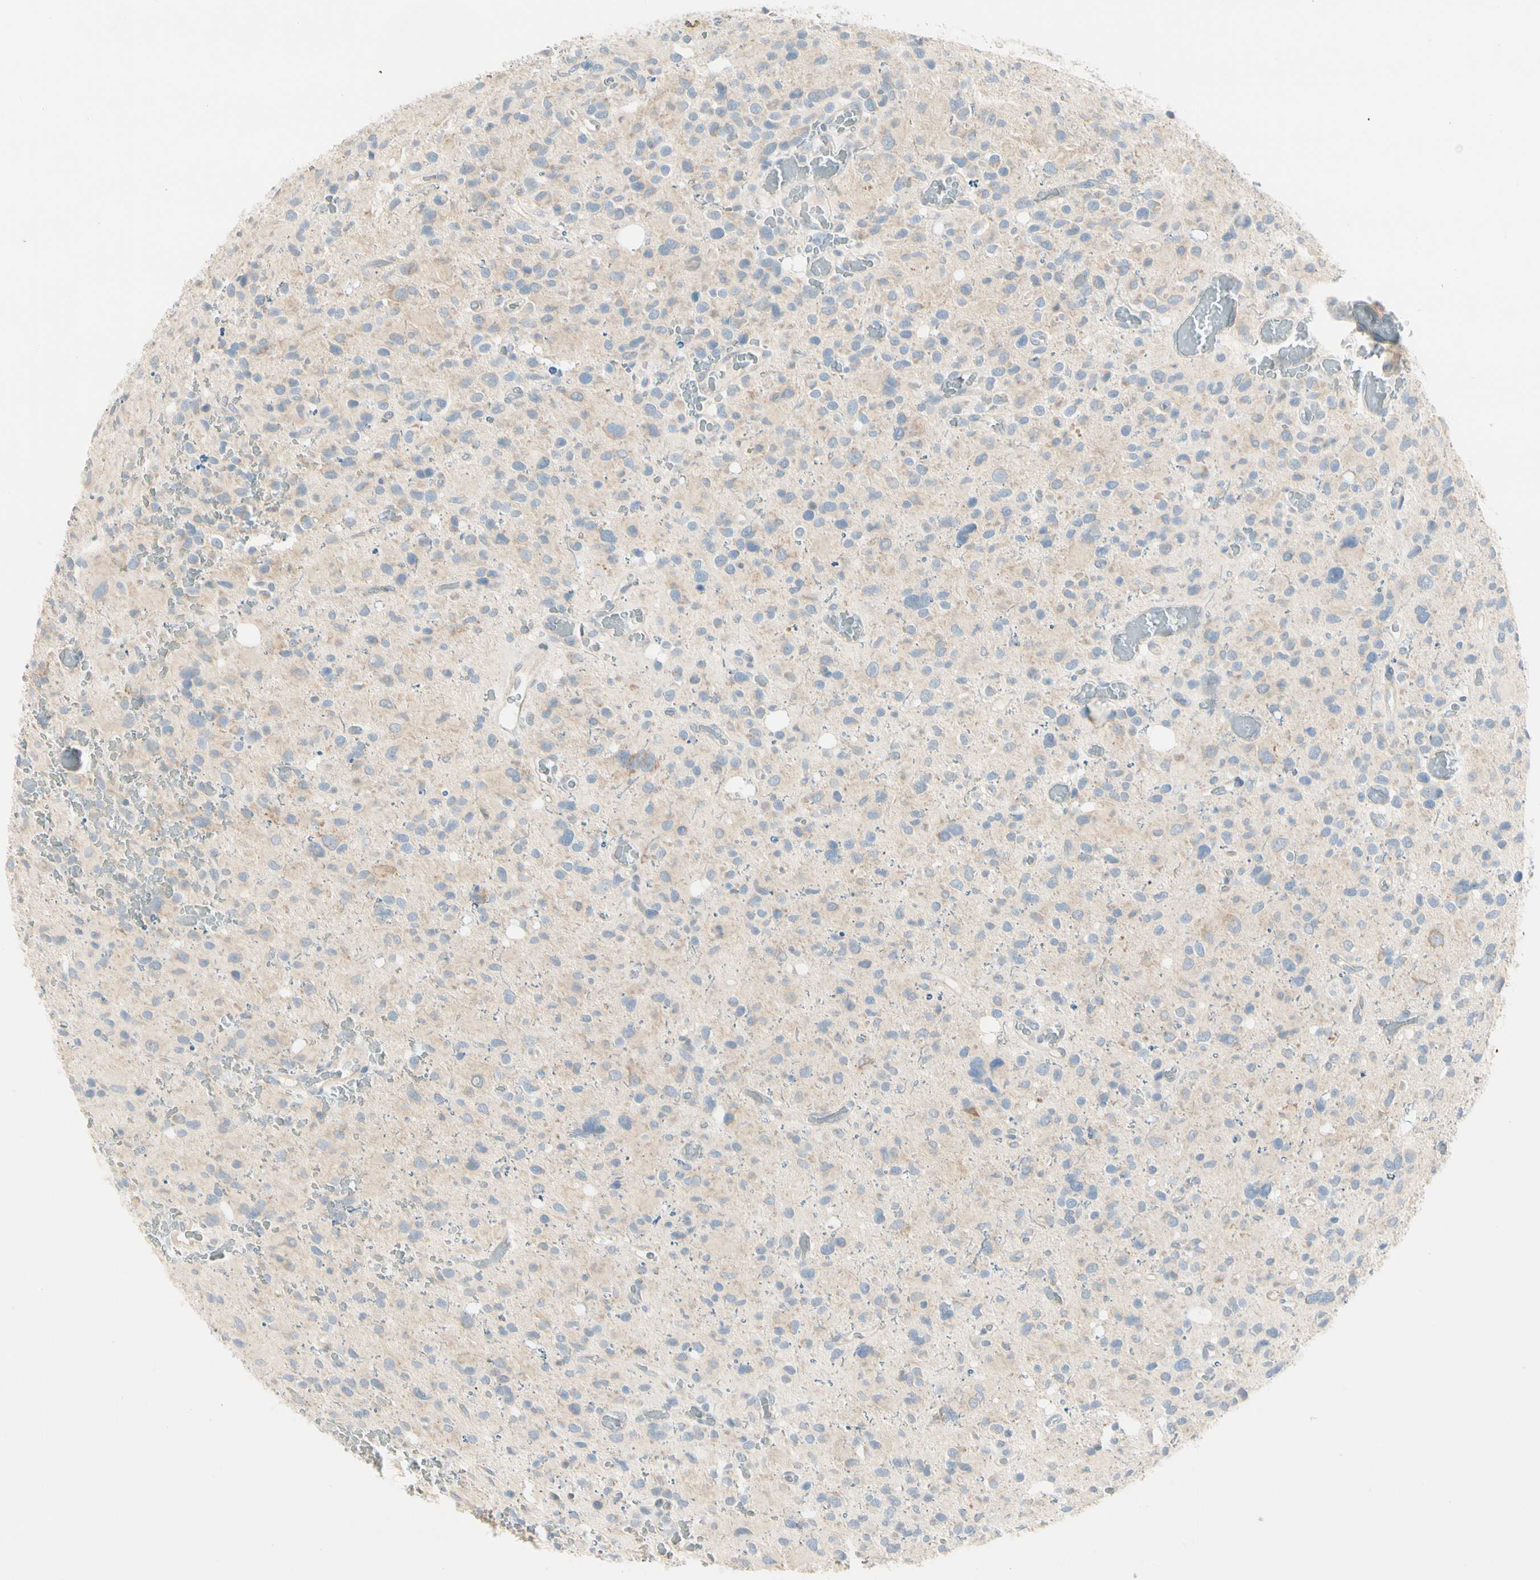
{"staining": {"intensity": "negative", "quantity": "none", "location": "none"}, "tissue": "glioma", "cell_type": "Tumor cells", "image_type": "cancer", "snomed": [{"axis": "morphology", "description": "Glioma, malignant, High grade"}, {"axis": "topography", "description": "Brain"}], "caption": "An image of human malignant glioma (high-grade) is negative for staining in tumor cells.", "gene": "ALDH18A1", "patient": {"sex": "male", "age": 48}}